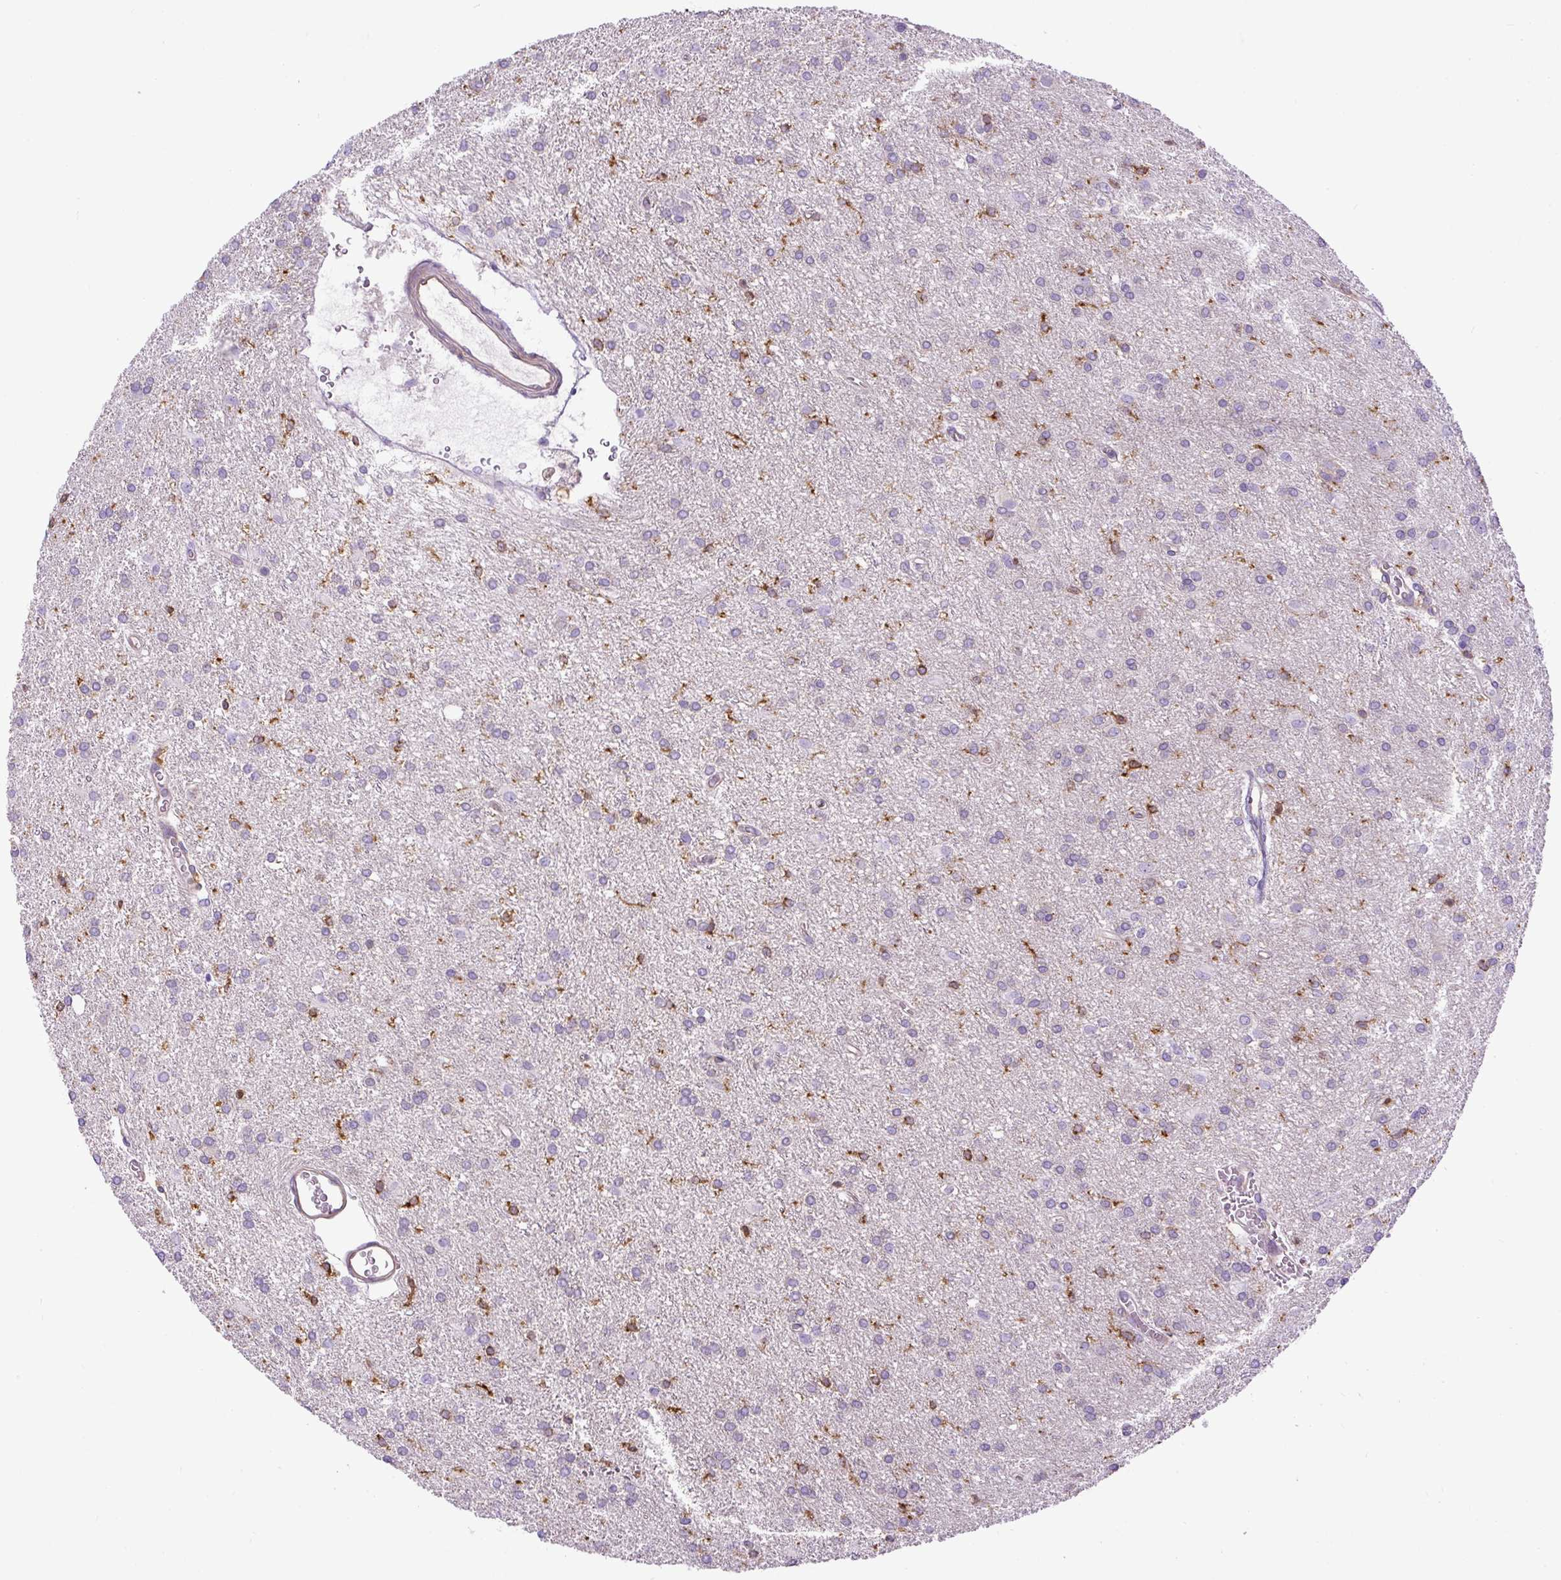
{"staining": {"intensity": "negative", "quantity": "none", "location": "none"}, "tissue": "glioma", "cell_type": "Tumor cells", "image_type": "cancer", "snomed": [{"axis": "morphology", "description": "Glioma, malignant, High grade"}, {"axis": "topography", "description": "Brain"}], "caption": "This is a micrograph of IHC staining of glioma, which shows no positivity in tumor cells.", "gene": "MAP1S", "patient": {"sex": "female", "age": 50}}